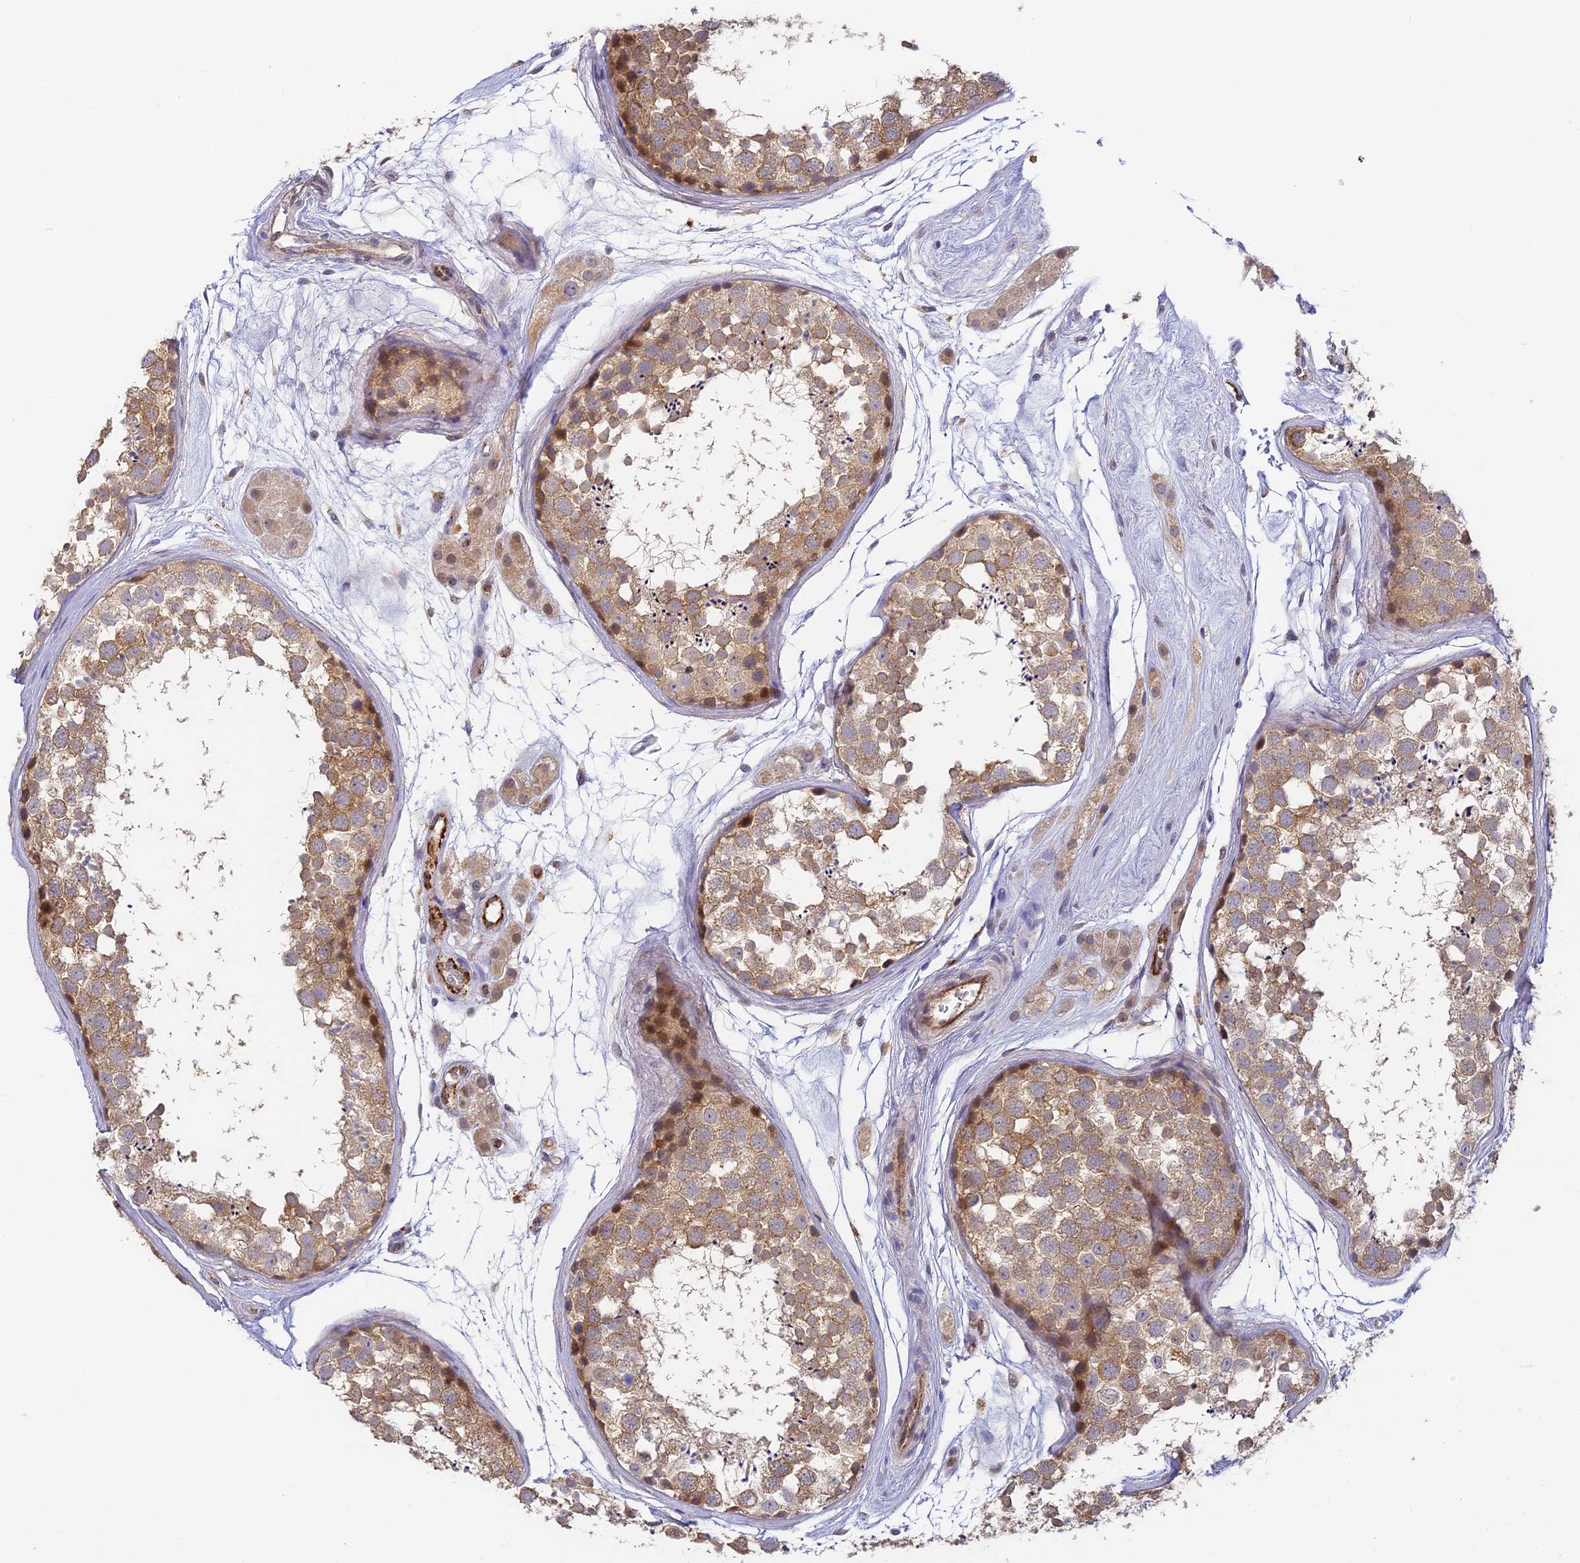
{"staining": {"intensity": "moderate", "quantity": "25%-75%", "location": "cytoplasmic/membranous"}, "tissue": "testis", "cell_type": "Cells in seminiferous ducts", "image_type": "normal", "snomed": [{"axis": "morphology", "description": "Normal tissue, NOS"}, {"axis": "topography", "description": "Testis"}], "caption": "About 25%-75% of cells in seminiferous ducts in unremarkable testis exhibit moderate cytoplasmic/membranous protein expression as visualized by brown immunohistochemical staining.", "gene": "DNAAF10", "patient": {"sex": "male", "age": 56}}